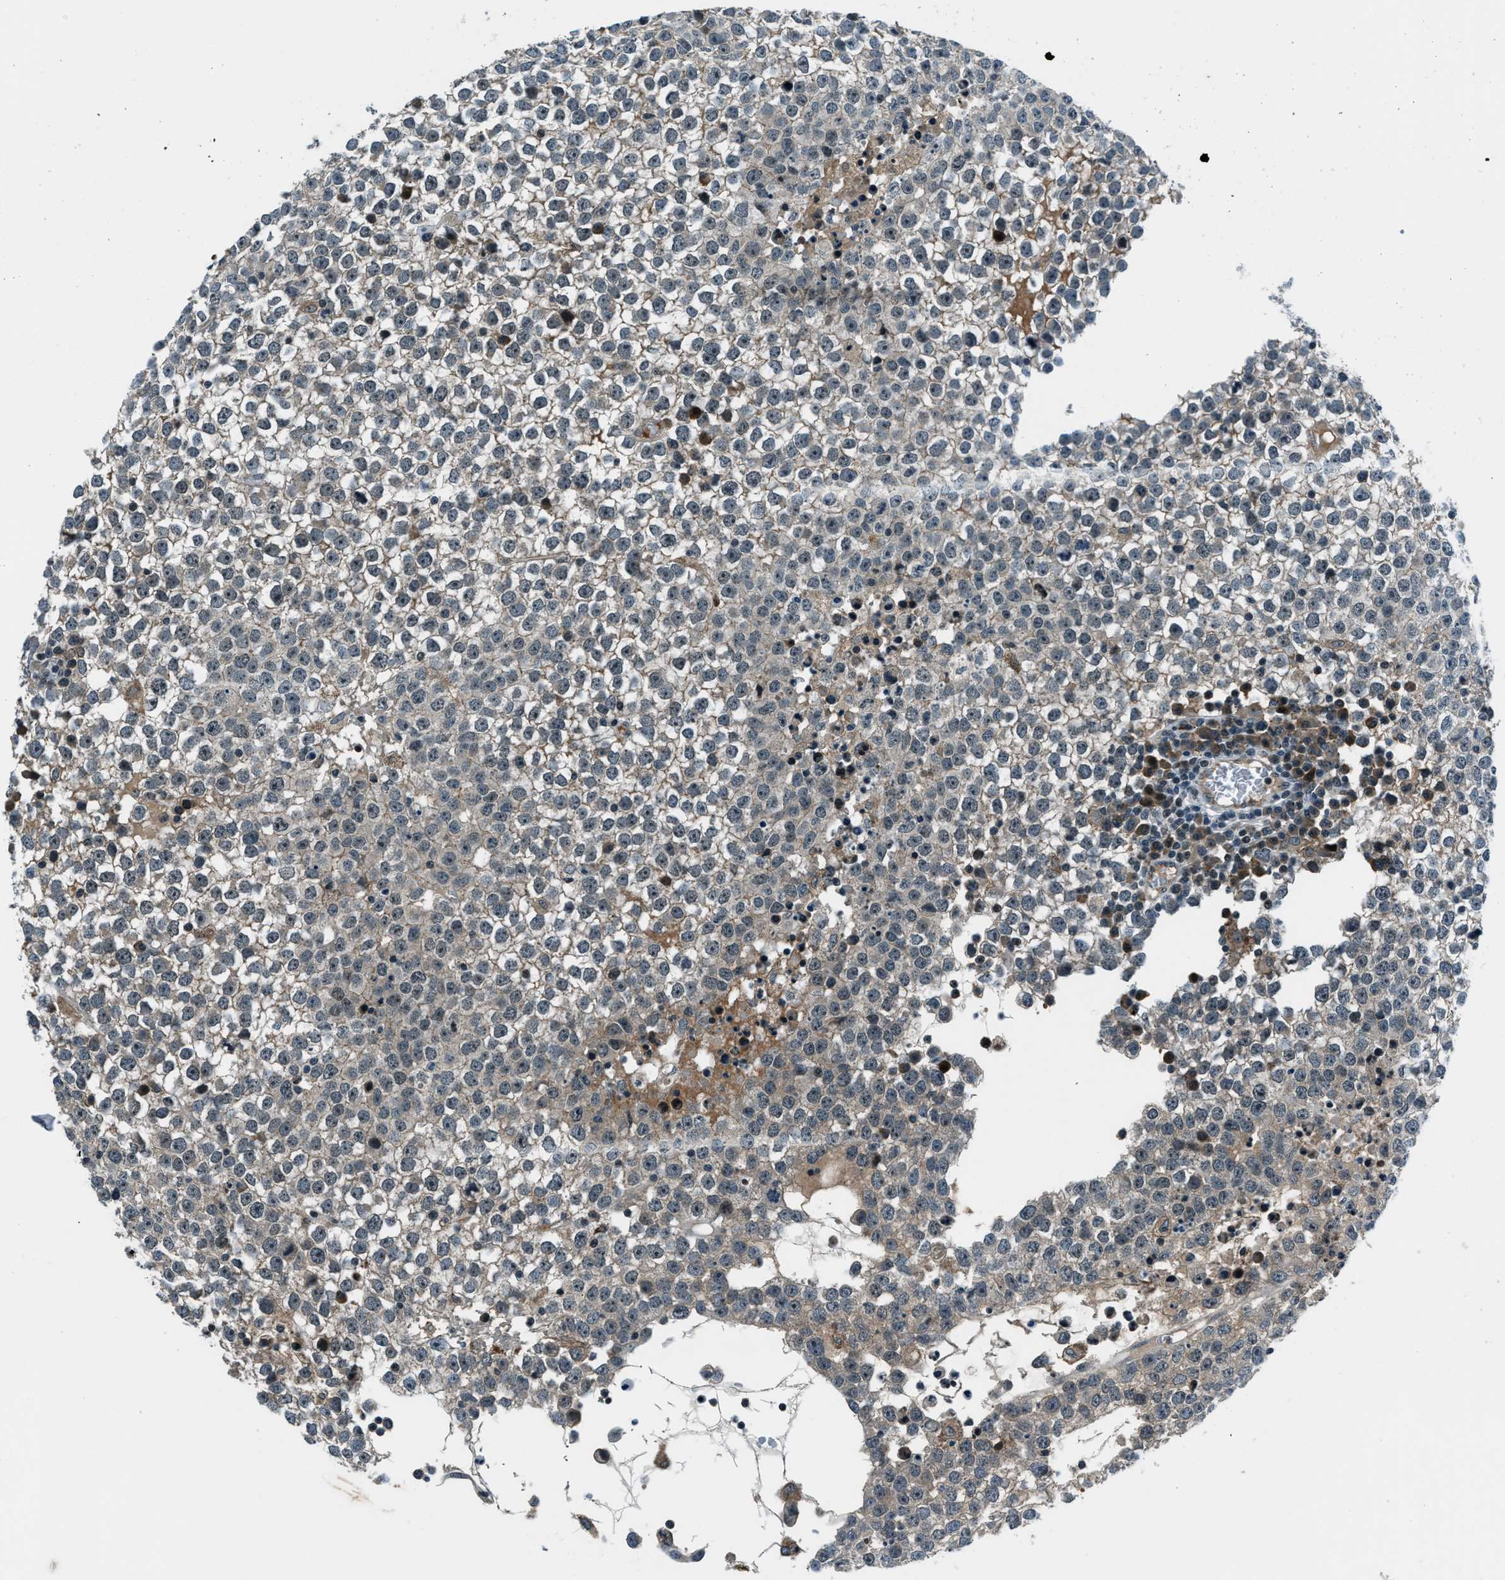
{"staining": {"intensity": "weak", "quantity": "<25%", "location": "cytoplasmic/membranous"}, "tissue": "testis cancer", "cell_type": "Tumor cells", "image_type": "cancer", "snomed": [{"axis": "morphology", "description": "Seminoma, NOS"}, {"axis": "topography", "description": "Testis"}], "caption": "Tumor cells show no significant expression in testis cancer.", "gene": "ACTL9", "patient": {"sex": "male", "age": 65}}